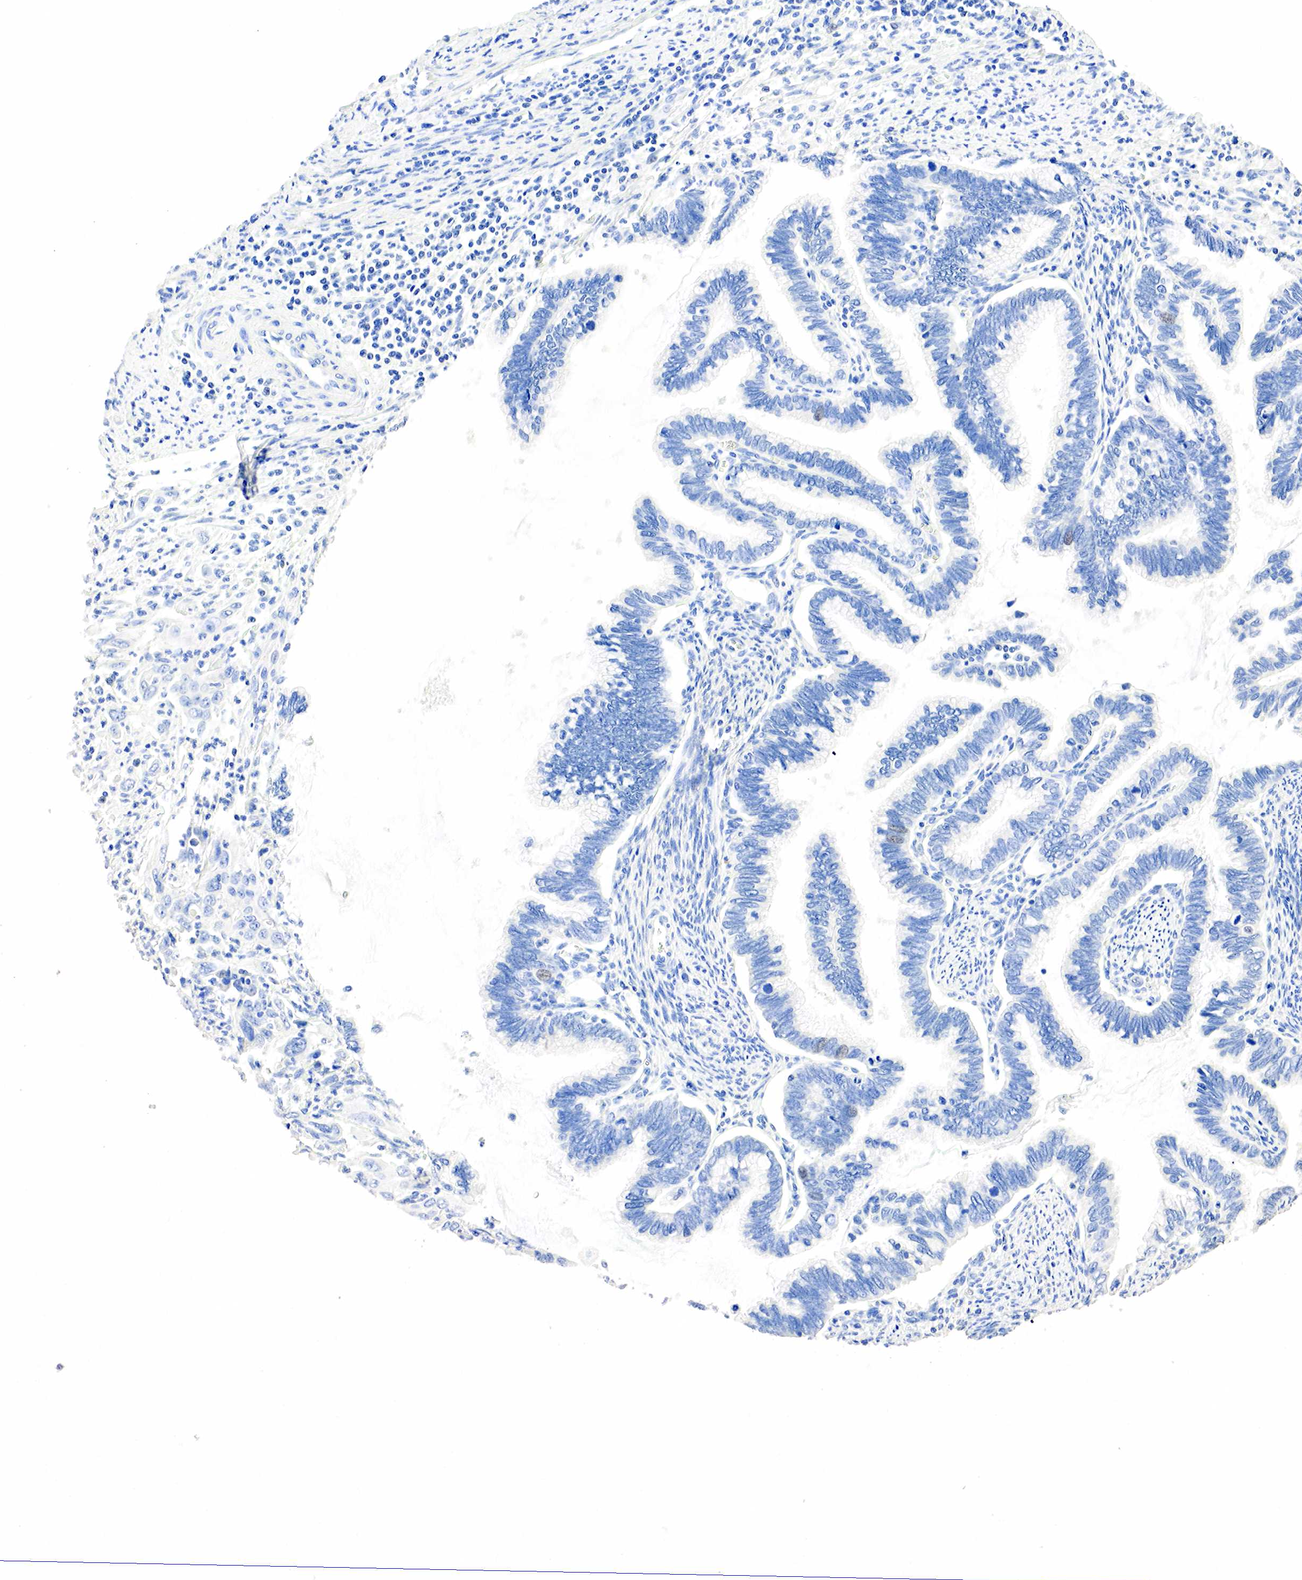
{"staining": {"intensity": "negative", "quantity": "none", "location": "none"}, "tissue": "cervical cancer", "cell_type": "Tumor cells", "image_type": "cancer", "snomed": [{"axis": "morphology", "description": "Adenocarcinoma, NOS"}, {"axis": "topography", "description": "Cervix"}], "caption": "IHC micrograph of human adenocarcinoma (cervical) stained for a protein (brown), which demonstrates no expression in tumor cells.", "gene": "SST", "patient": {"sex": "female", "age": 49}}